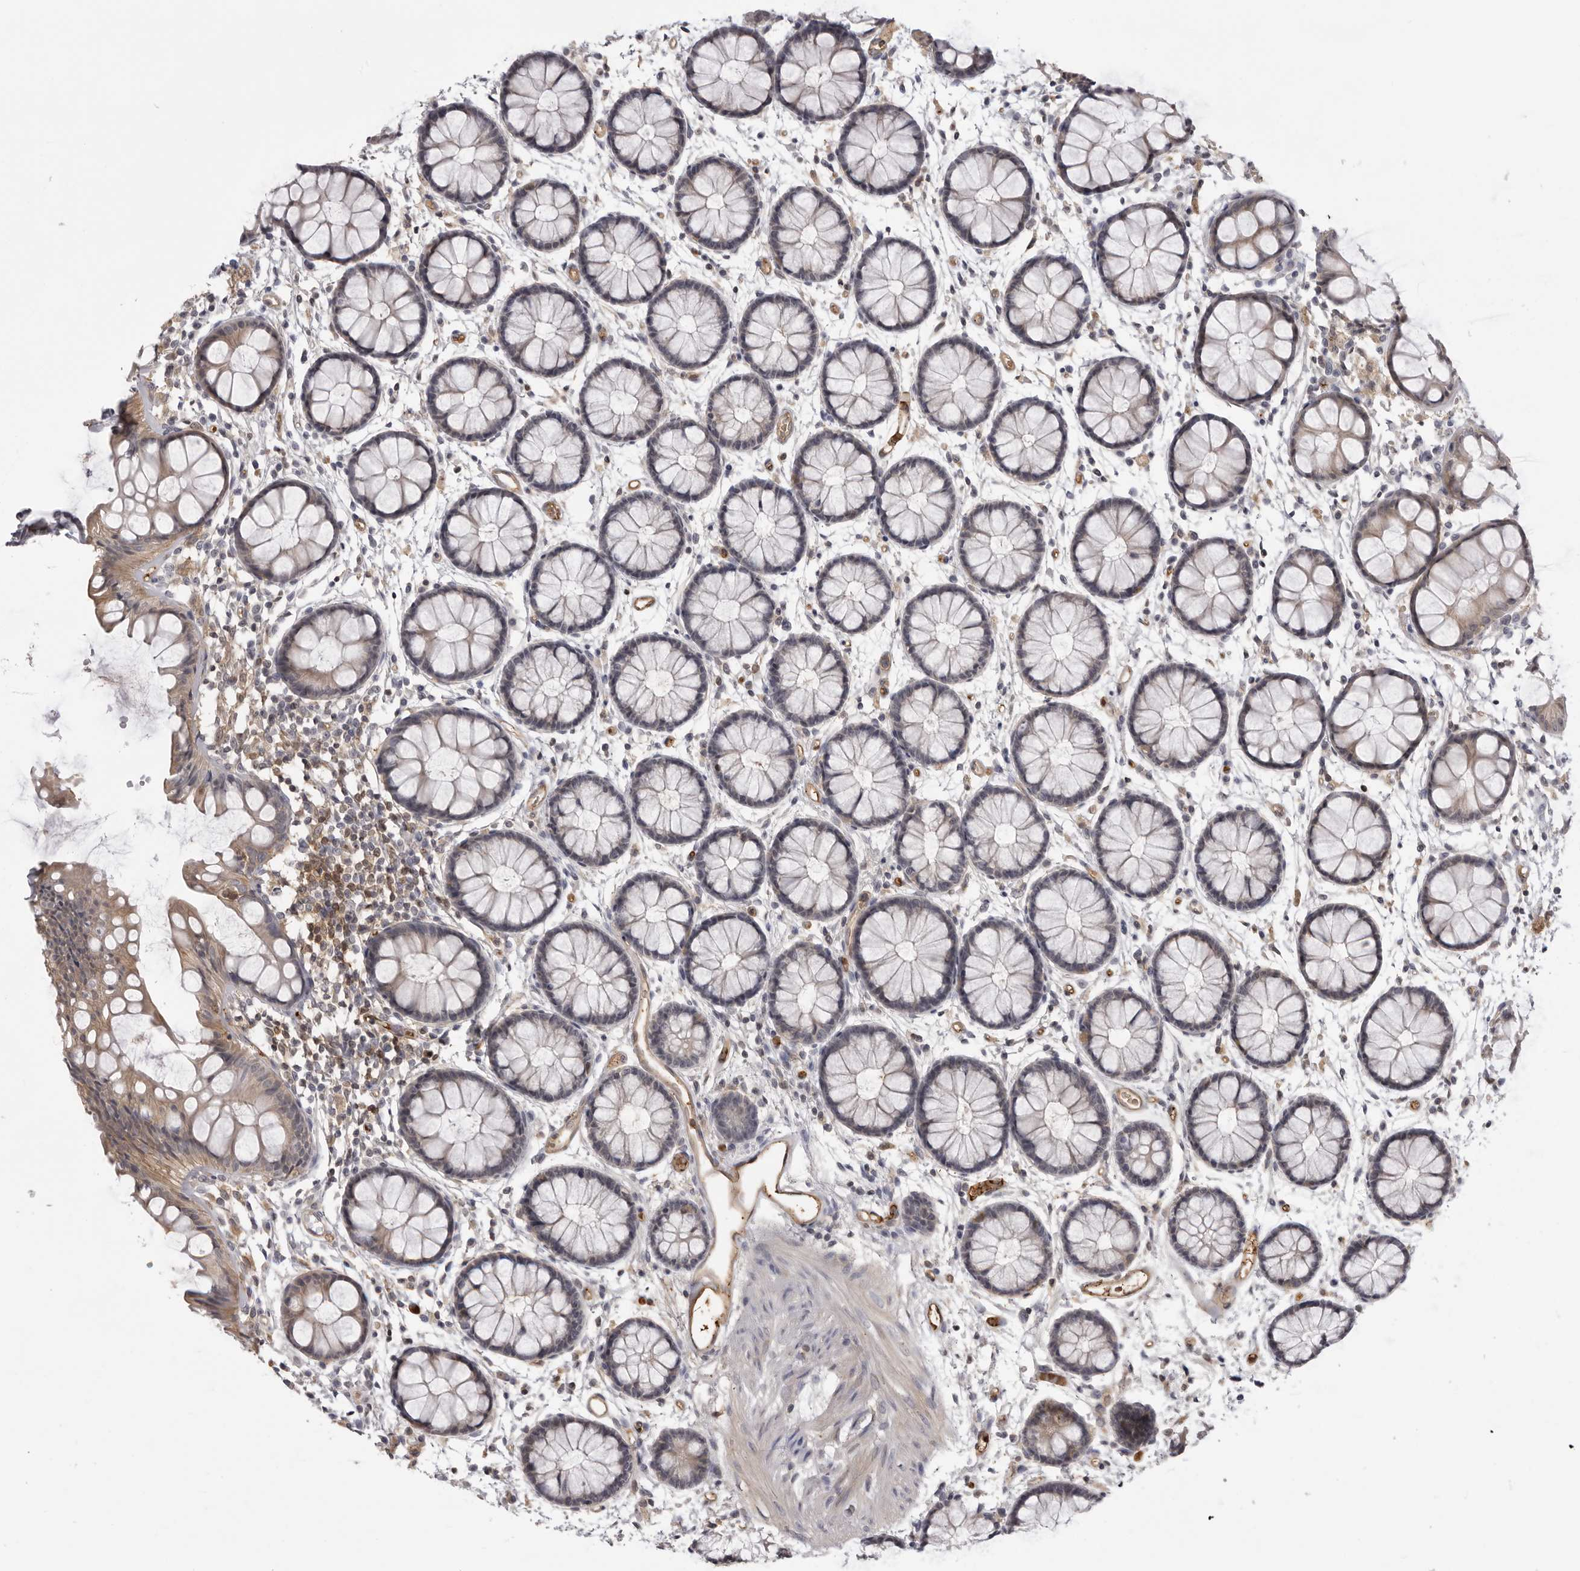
{"staining": {"intensity": "moderate", "quantity": "<25%", "location": "cytoplasmic/membranous"}, "tissue": "rectum", "cell_type": "Glandular cells", "image_type": "normal", "snomed": [{"axis": "morphology", "description": "Normal tissue, NOS"}, {"axis": "topography", "description": "Rectum"}], "caption": "Protein staining of benign rectum exhibits moderate cytoplasmic/membranous expression in about <25% of glandular cells. (DAB (3,3'-diaminobenzidine) = brown stain, brightfield microscopy at high magnification).", "gene": "PLEKHF2", "patient": {"sex": "female", "age": 66}}